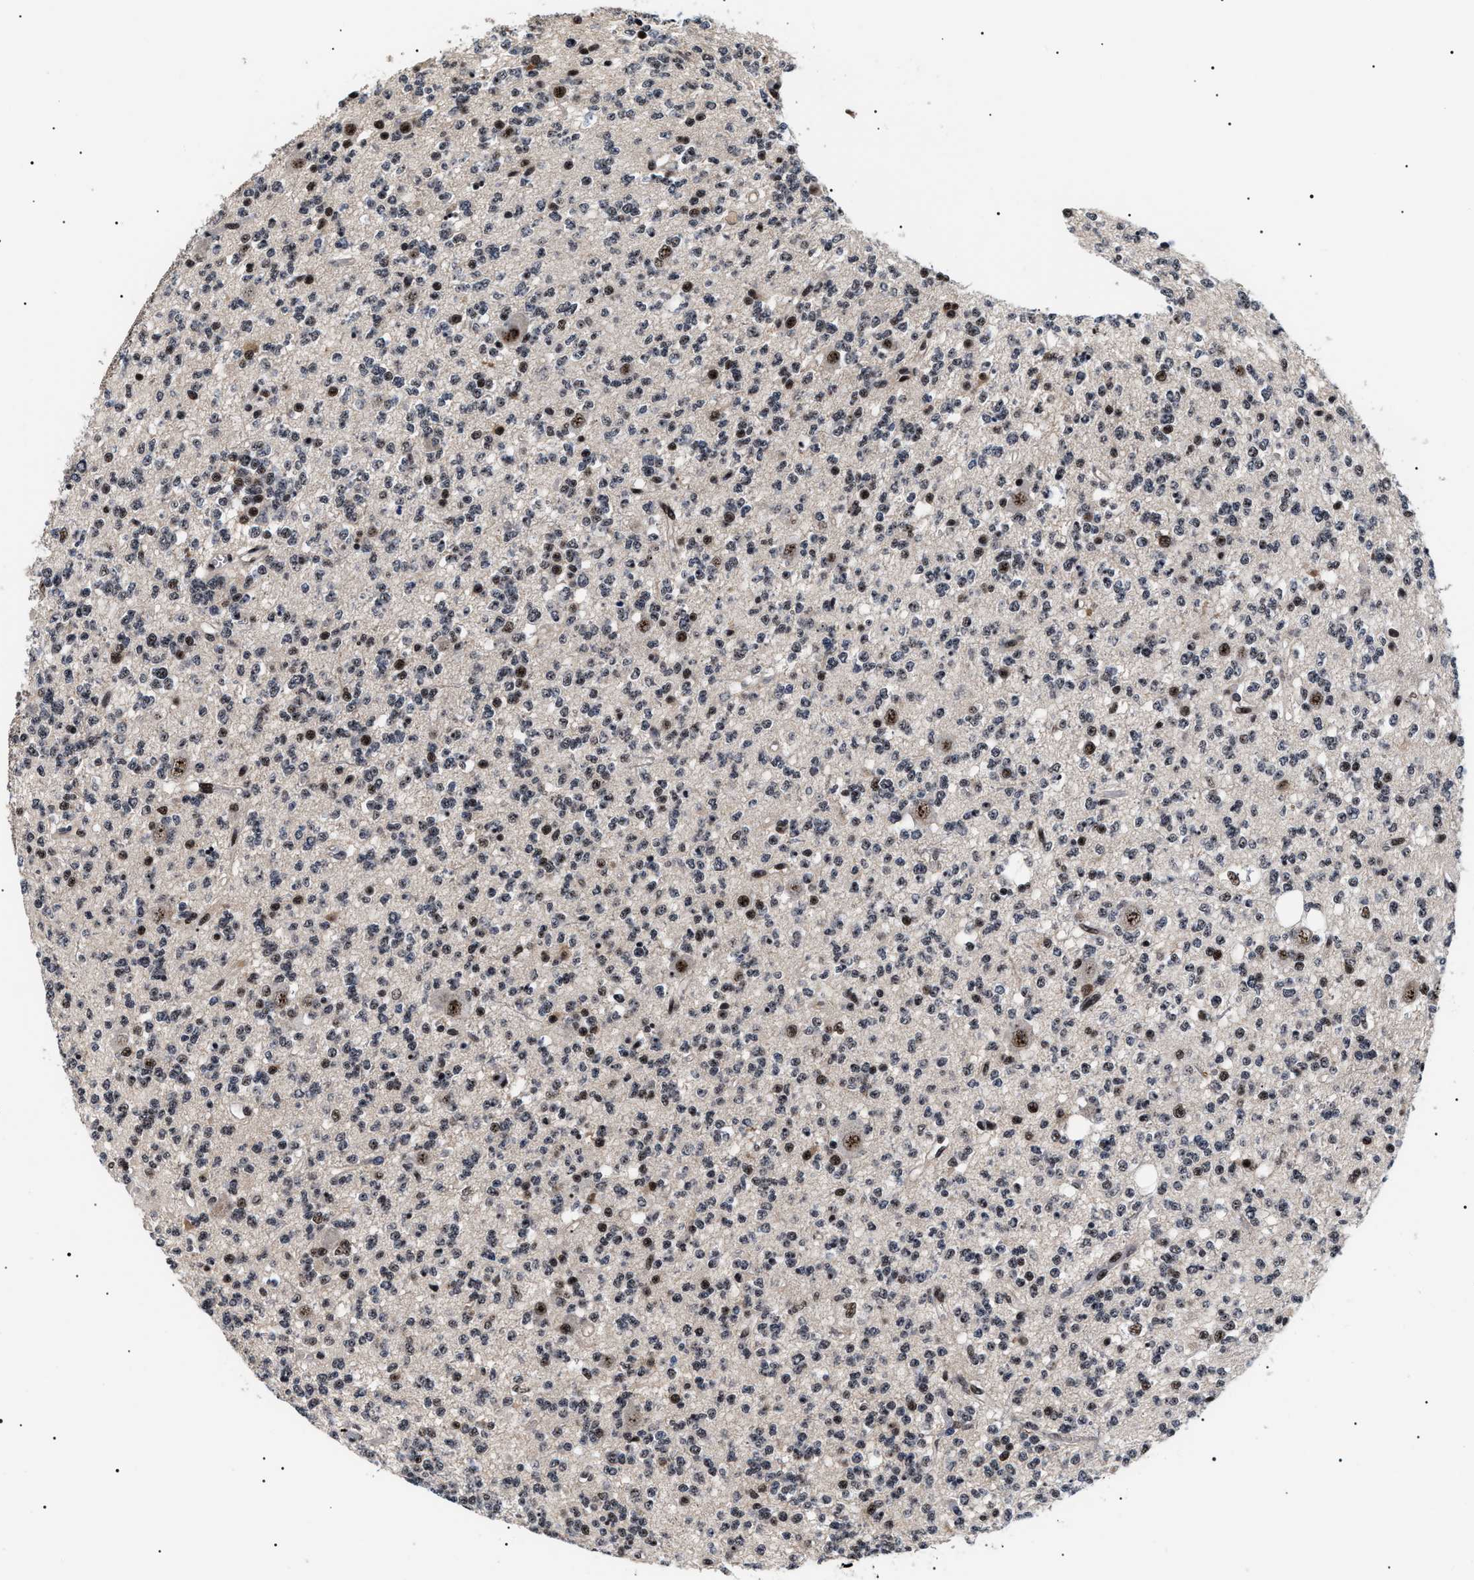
{"staining": {"intensity": "moderate", "quantity": "<25%", "location": "nuclear"}, "tissue": "glioma", "cell_type": "Tumor cells", "image_type": "cancer", "snomed": [{"axis": "morphology", "description": "Glioma, malignant, Low grade"}, {"axis": "topography", "description": "Brain"}], "caption": "High-magnification brightfield microscopy of glioma stained with DAB (brown) and counterstained with hematoxylin (blue). tumor cells exhibit moderate nuclear expression is seen in approximately<25% of cells.", "gene": "CAAP1", "patient": {"sex": "male", "age": 38}}